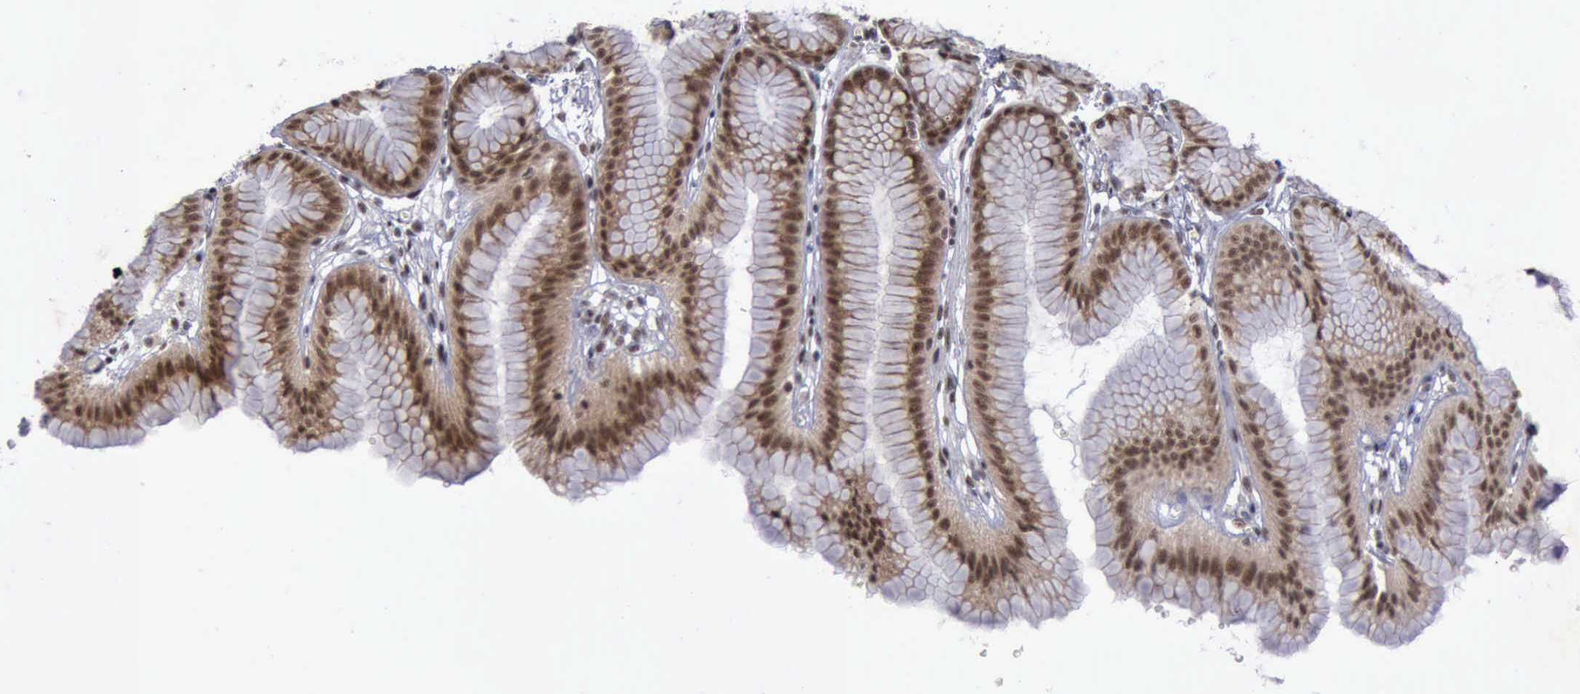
{"staining": {"intensity": "strong", "quantity": ">75%", "location": "cytoplasmic/membranous,nuclear"}, "tissue": "stomach", "cell_type": "Glandular cells", "image_type": "normal", "snomed": [{"axis": "morphology", "description": "Normal tissue, NOS"}, {"axis": "topography", "description": "Stomach"}], "caption": "Unremarkable stomach reveals strong cytoplasmic/membranous,nuclear expression in approximately >75% of glandular cells.", "gene": "ATM", "patient": {"sex": "male", "age": 42}}